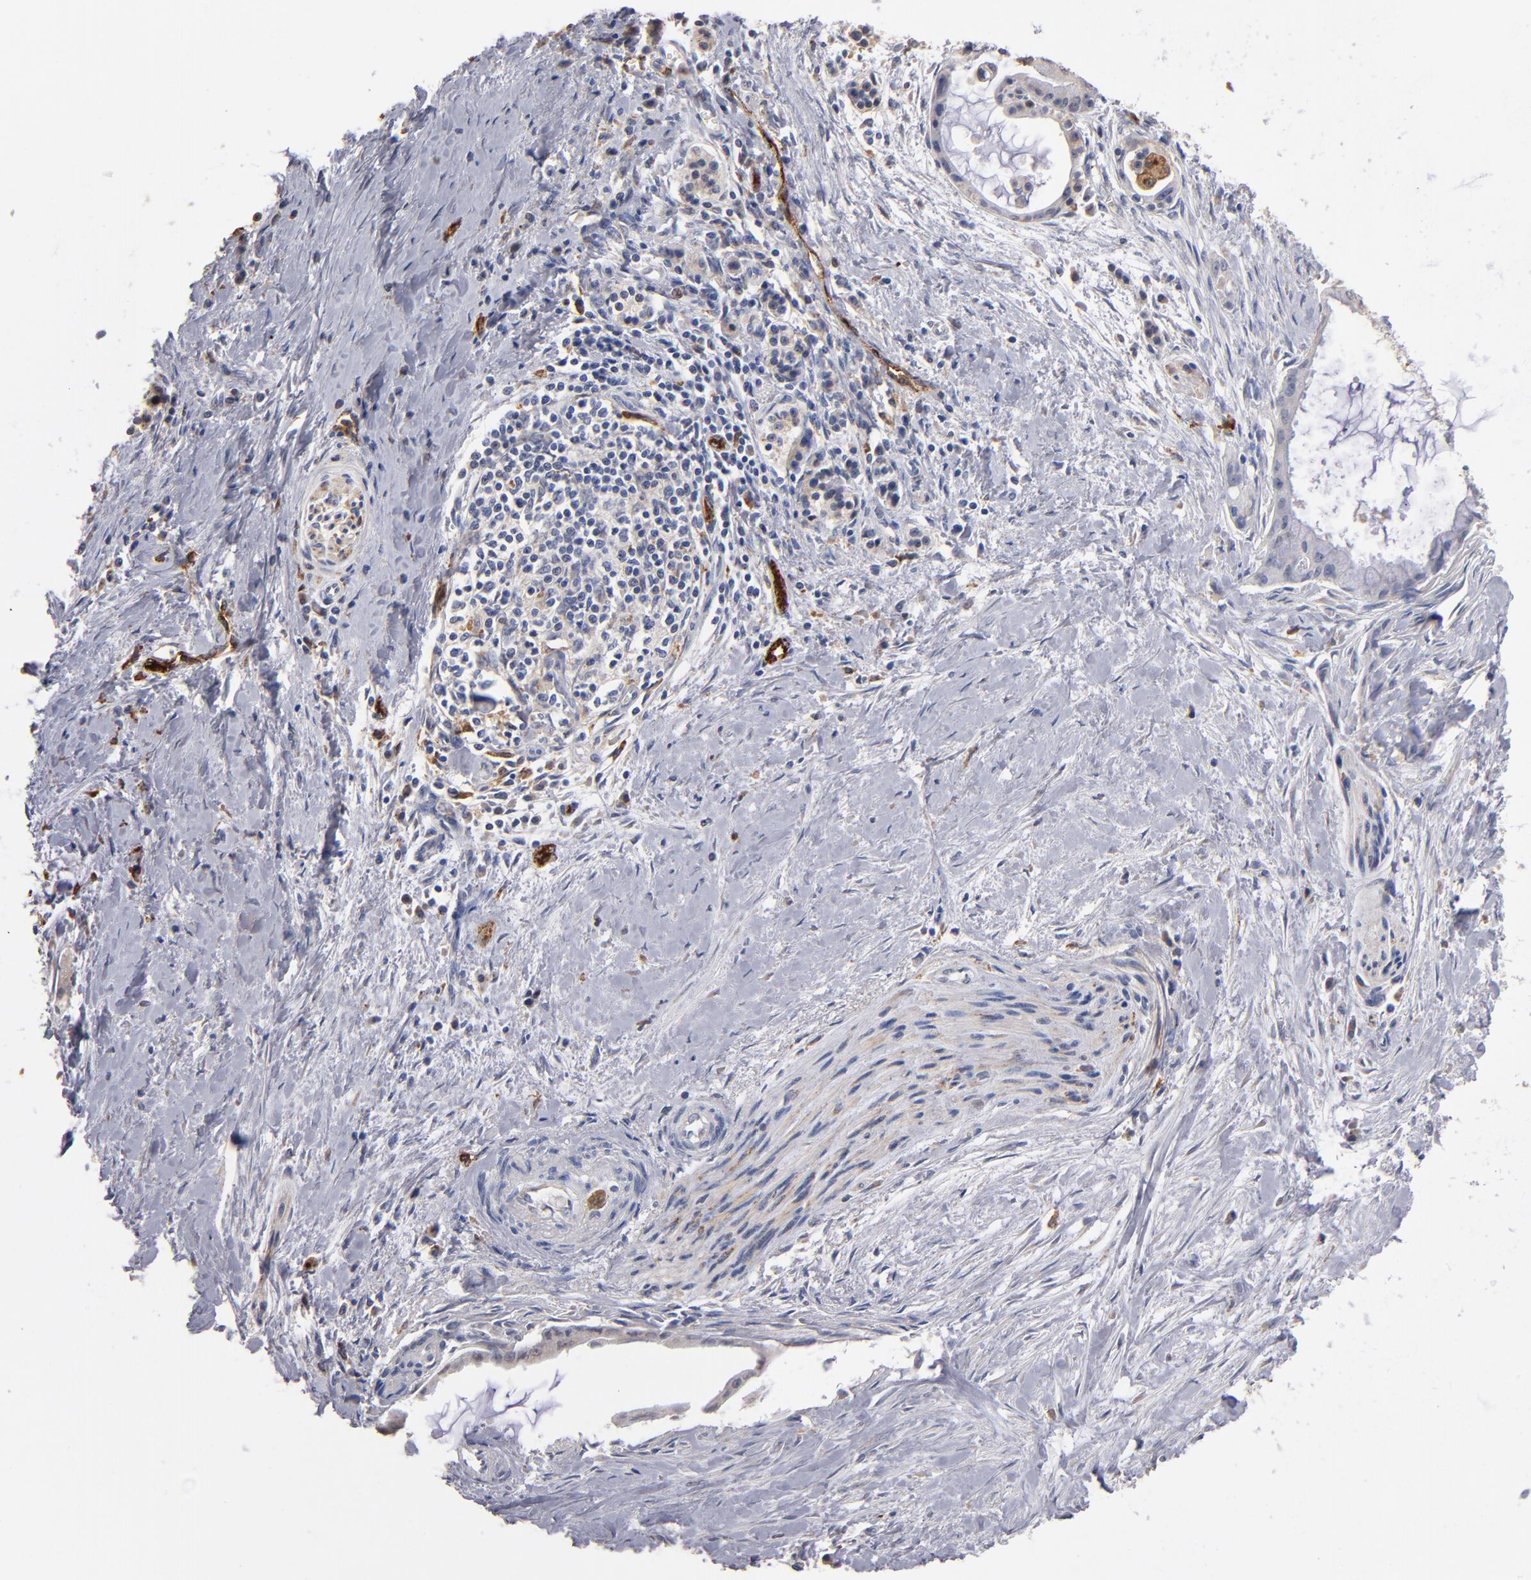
{"staining": {"intensity": "weak", "quantity": "<25%", "location": "cytoplasmic/membranous"}, "tissue": "pancreatic cancer", "cell_type": "Tumor cells", "image_type": "cancer", "snomed": [{"axis": "morphology", "description": "Adenocarcinoma, NOS"}, {"axis": "topography", "description": "Pancreas"}], "caption": "Tumor cells are negative for brown protein staining in adenocarcinoma (pancreatic).", "gene": "SELP", "patient": {"sex": "male", "age": 59}}